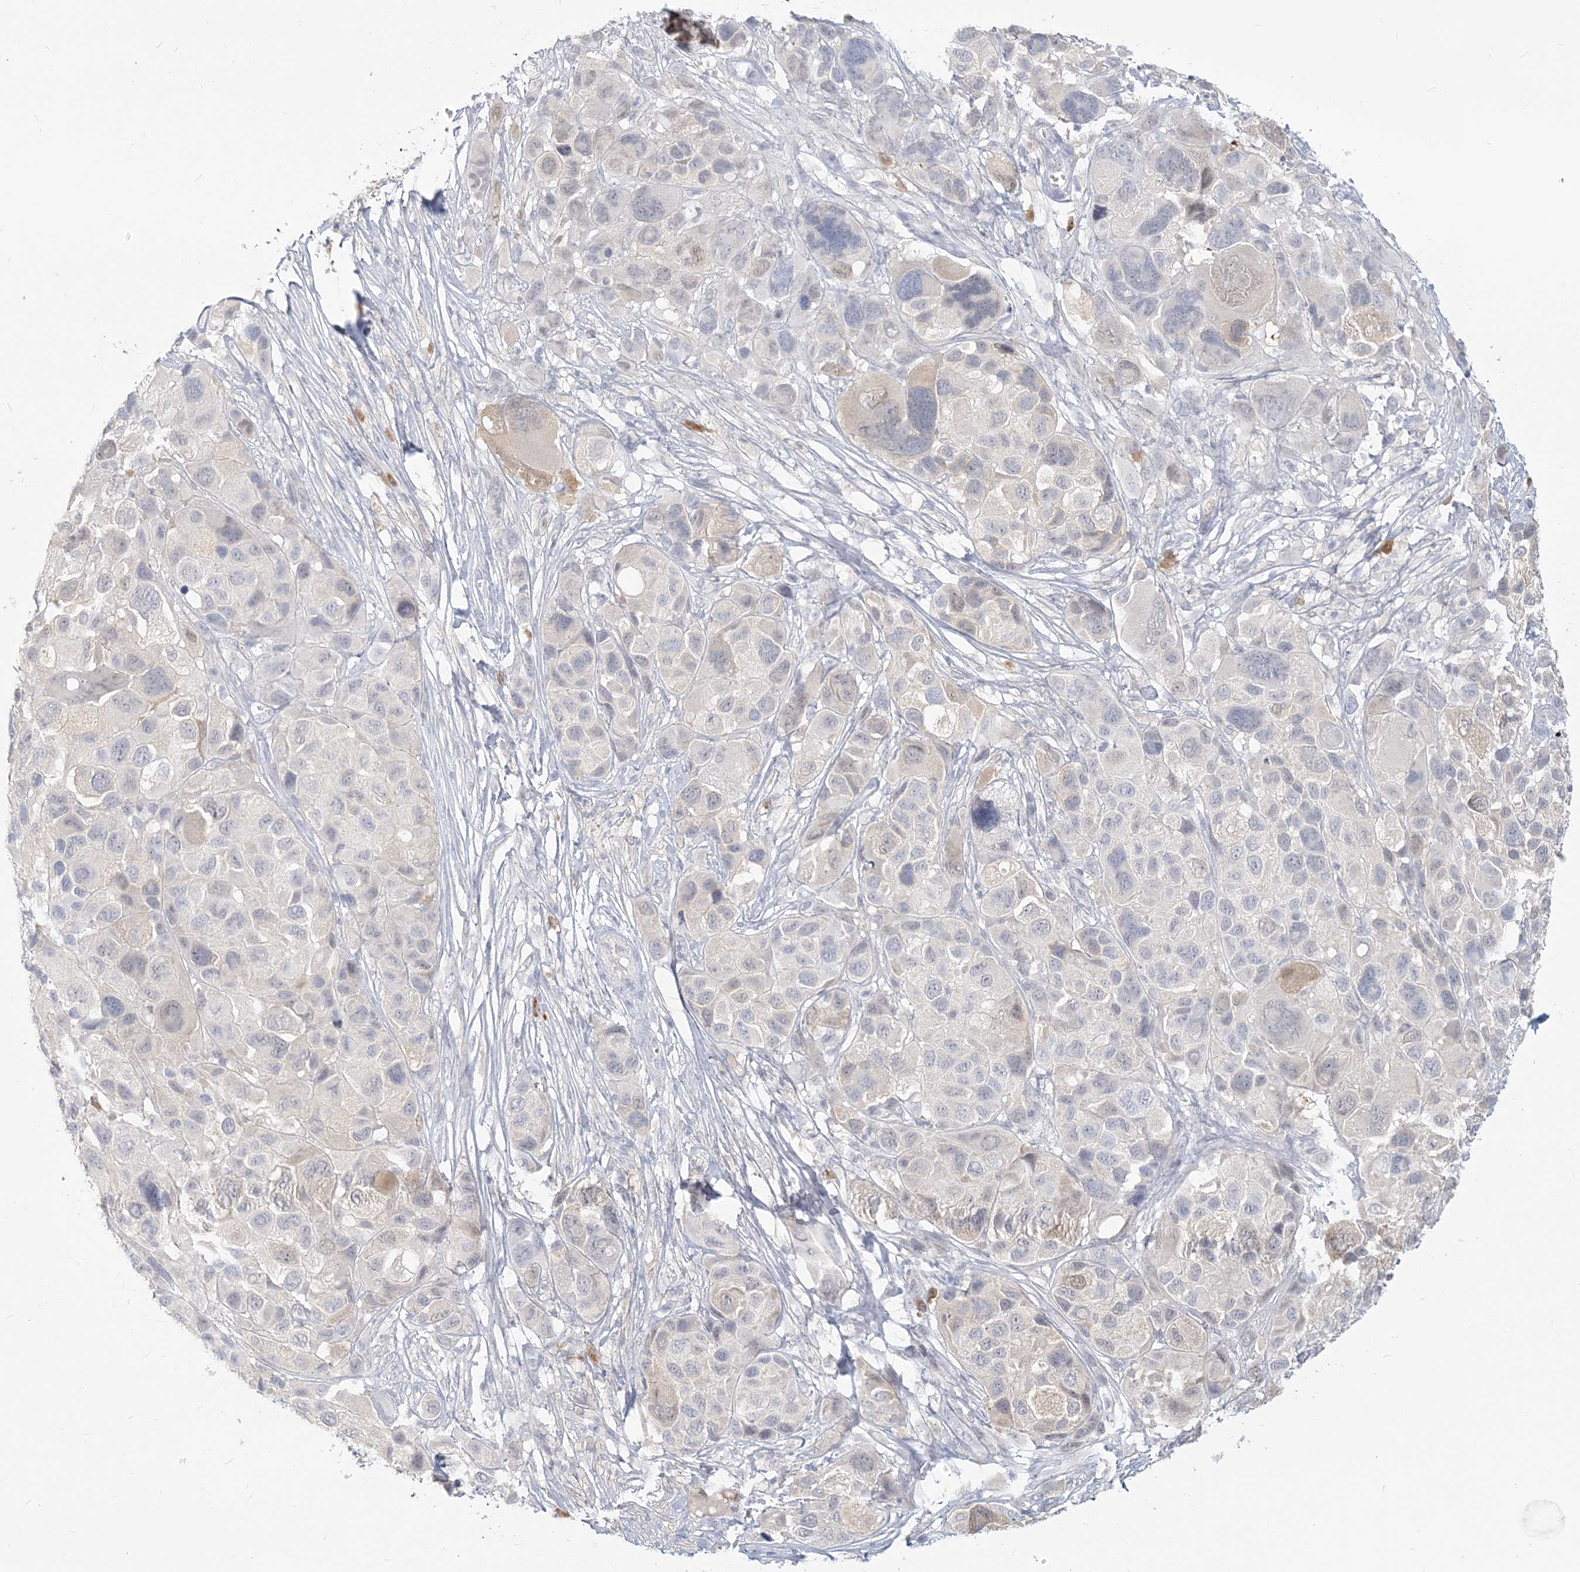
{"staining": {"intensity": "negative", "quantity": "none", "location": "none"}, "tissue": "melanoma", "cell_type": "Tumor cells", "image_type": "cancer", "snomed": [{"axis": "morphology", "description": "Malignant melanoma, NOS"}, {"axis": "topography", "description": "Skin of trunk"}], "caption": "Tumor cells show no significant protein staining in melanoma.", "gene": "GMPPA", "patient": {"sex": "male", "age": 71}}